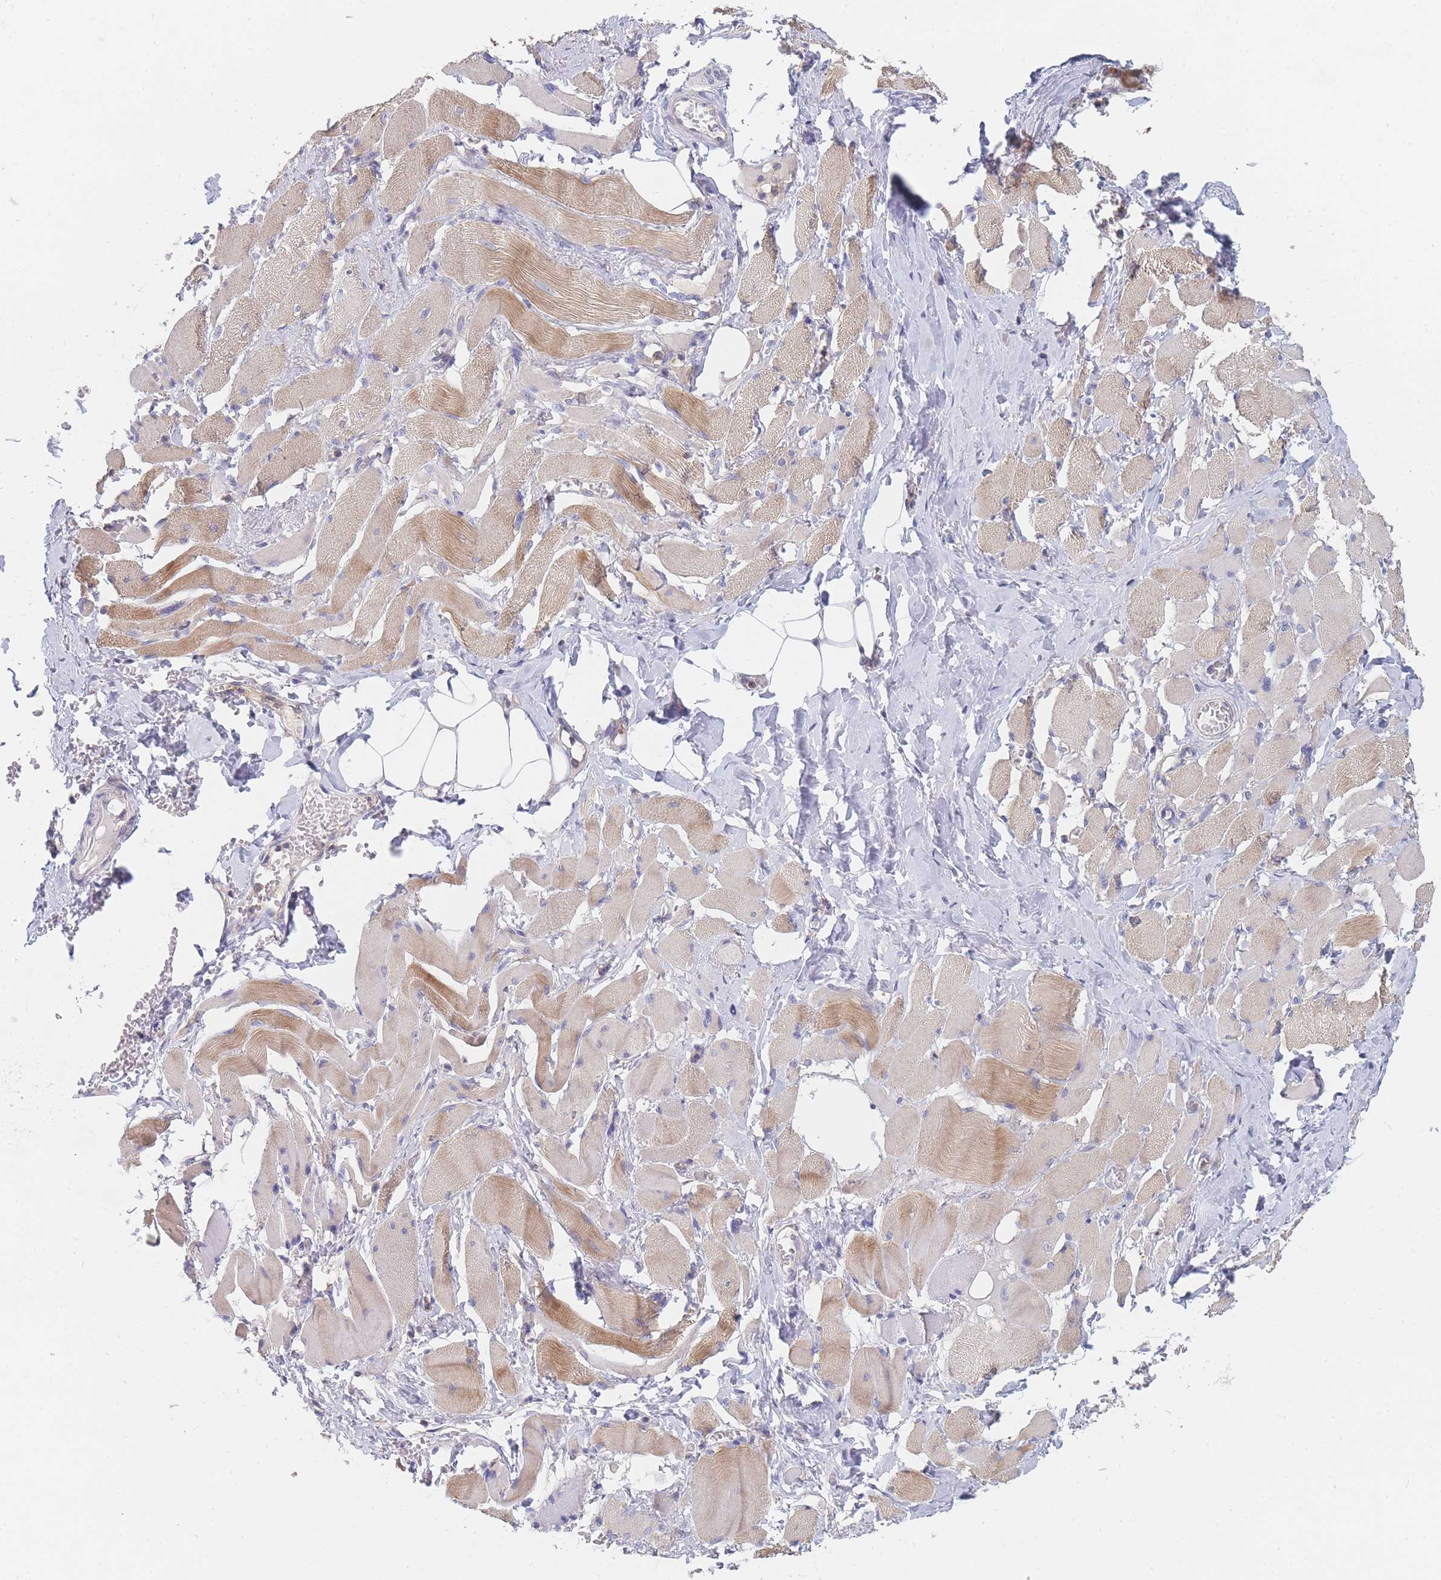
{"staining": {"intensity": "moderate", "quantity": "<25%", "location": "cytoplasmic/membranous"}, "tissue": "skeletal muscle", "cell_type": "Myocytes", "image_type": "normal", "snomed": [{"axis": "morphology", "description": "Normal tissue, NOS"}, {"axis": "morphology", "description": "Basal cell carcinoma"}, {"axis": "topography", "description": "Skeletal muscle"}], "caption": "IHC staining of normal skeletal muscle, which exhibits low levels of moderate cytoplasmic/membranous staining in about <25% of myocytes indicating moderate cytoplasmic/membranous protein positivity. The staining was performed using DAB (brown) for protein detection and nuclei were counterstained in hematoxylin (blue).", "gene": "PPP6C", "patient": {"sex": "female", "age": 64}}